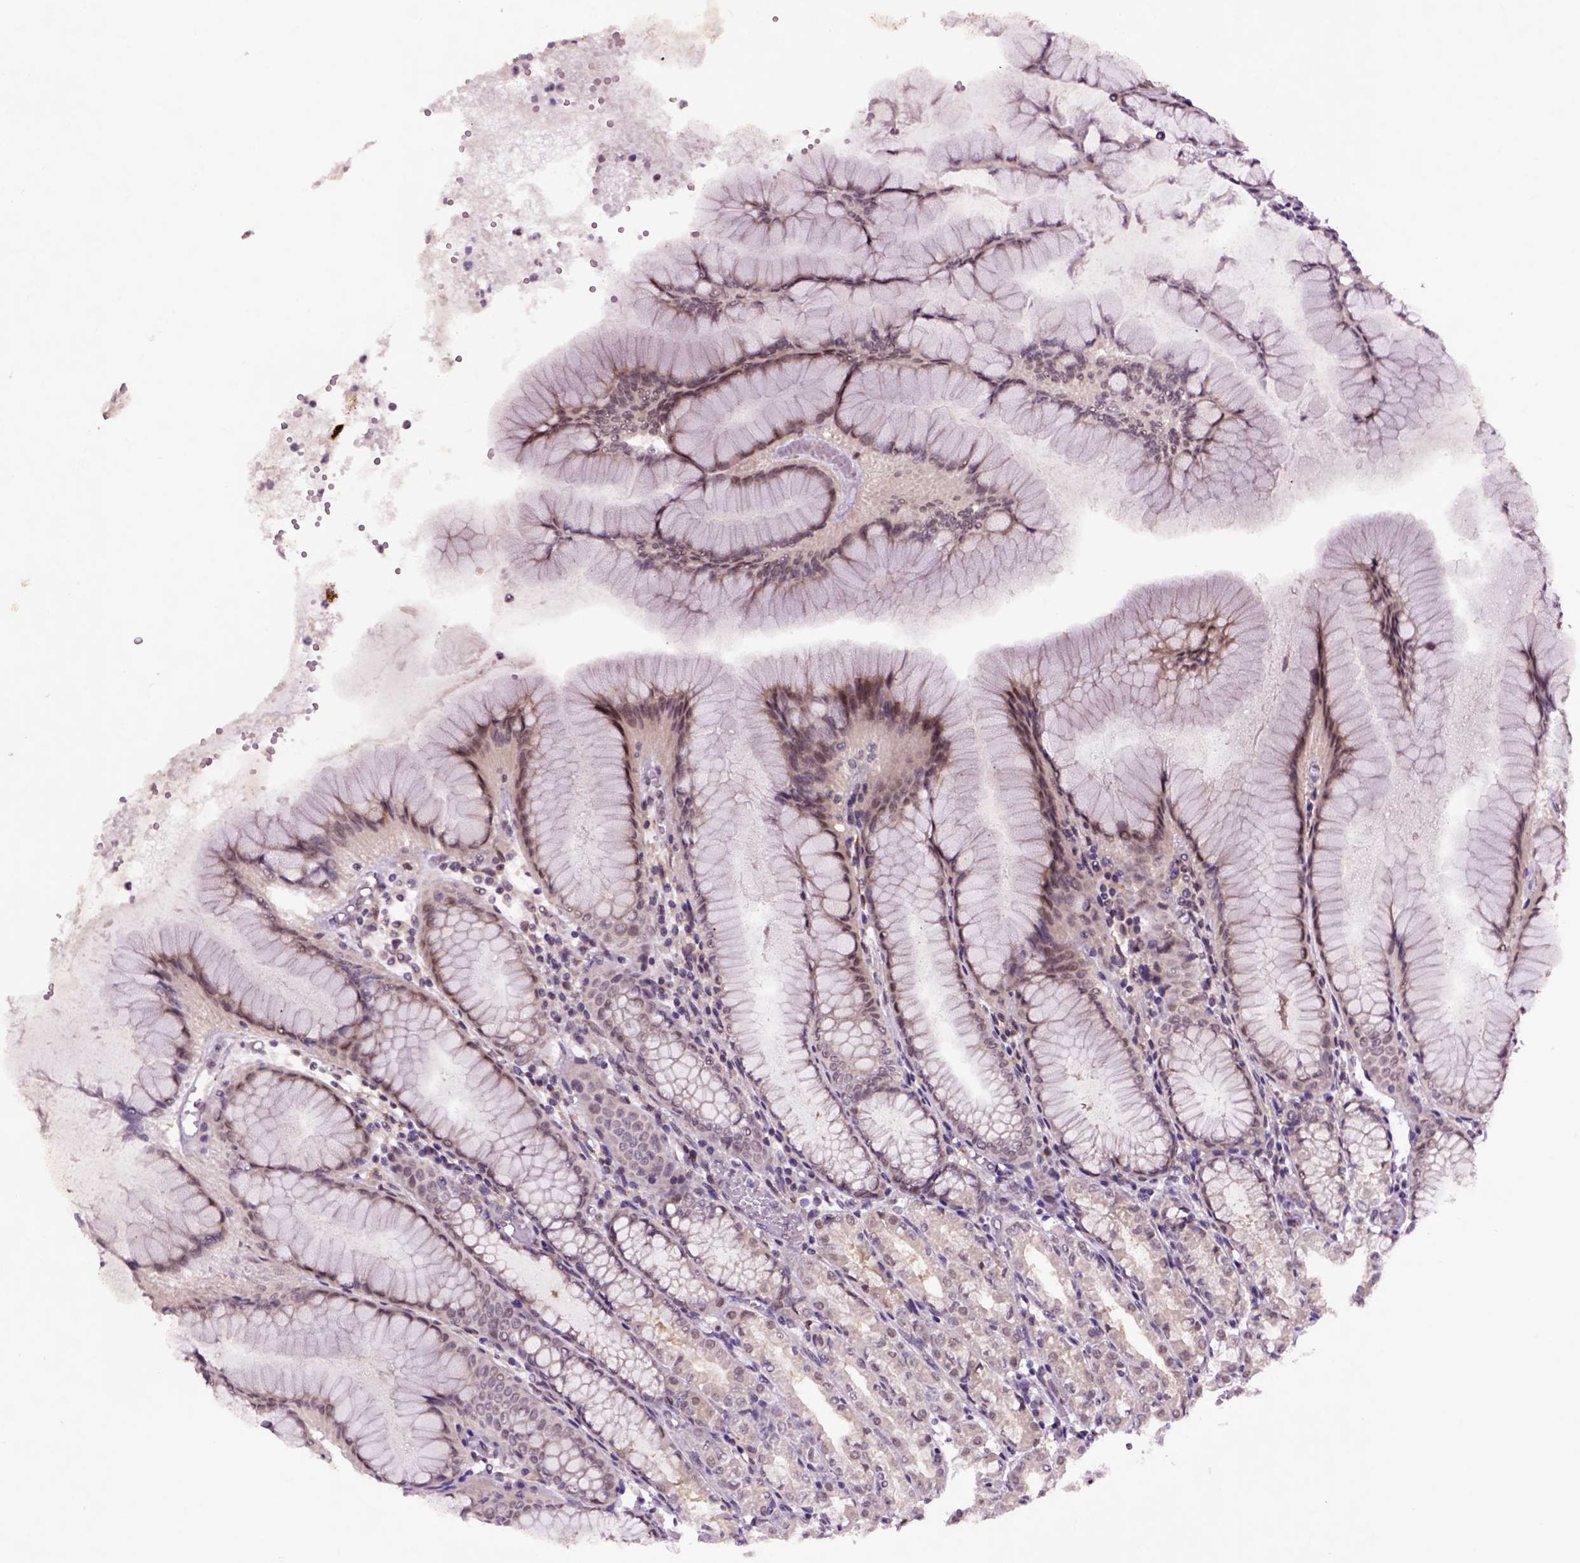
{"staining": {"intensity": "weak", "quantity": "<25%", "location": "cytoplasmic/membranous"}, "tissue": "stomach", "cell_type": "Glandular cells", "image_type": "normal", "snomed": [{"axis": "morphology", "description": "Normal tissue, NOS"}, {"axis": "topography", "description": "Stomach"}], "caption": "IHC micrograph of unremarkable stomach stained for a protein (brown), which reveals no expression in glandular cells.", "gene": "RAB43", "patient": {"sex": "female", "age": 57}}